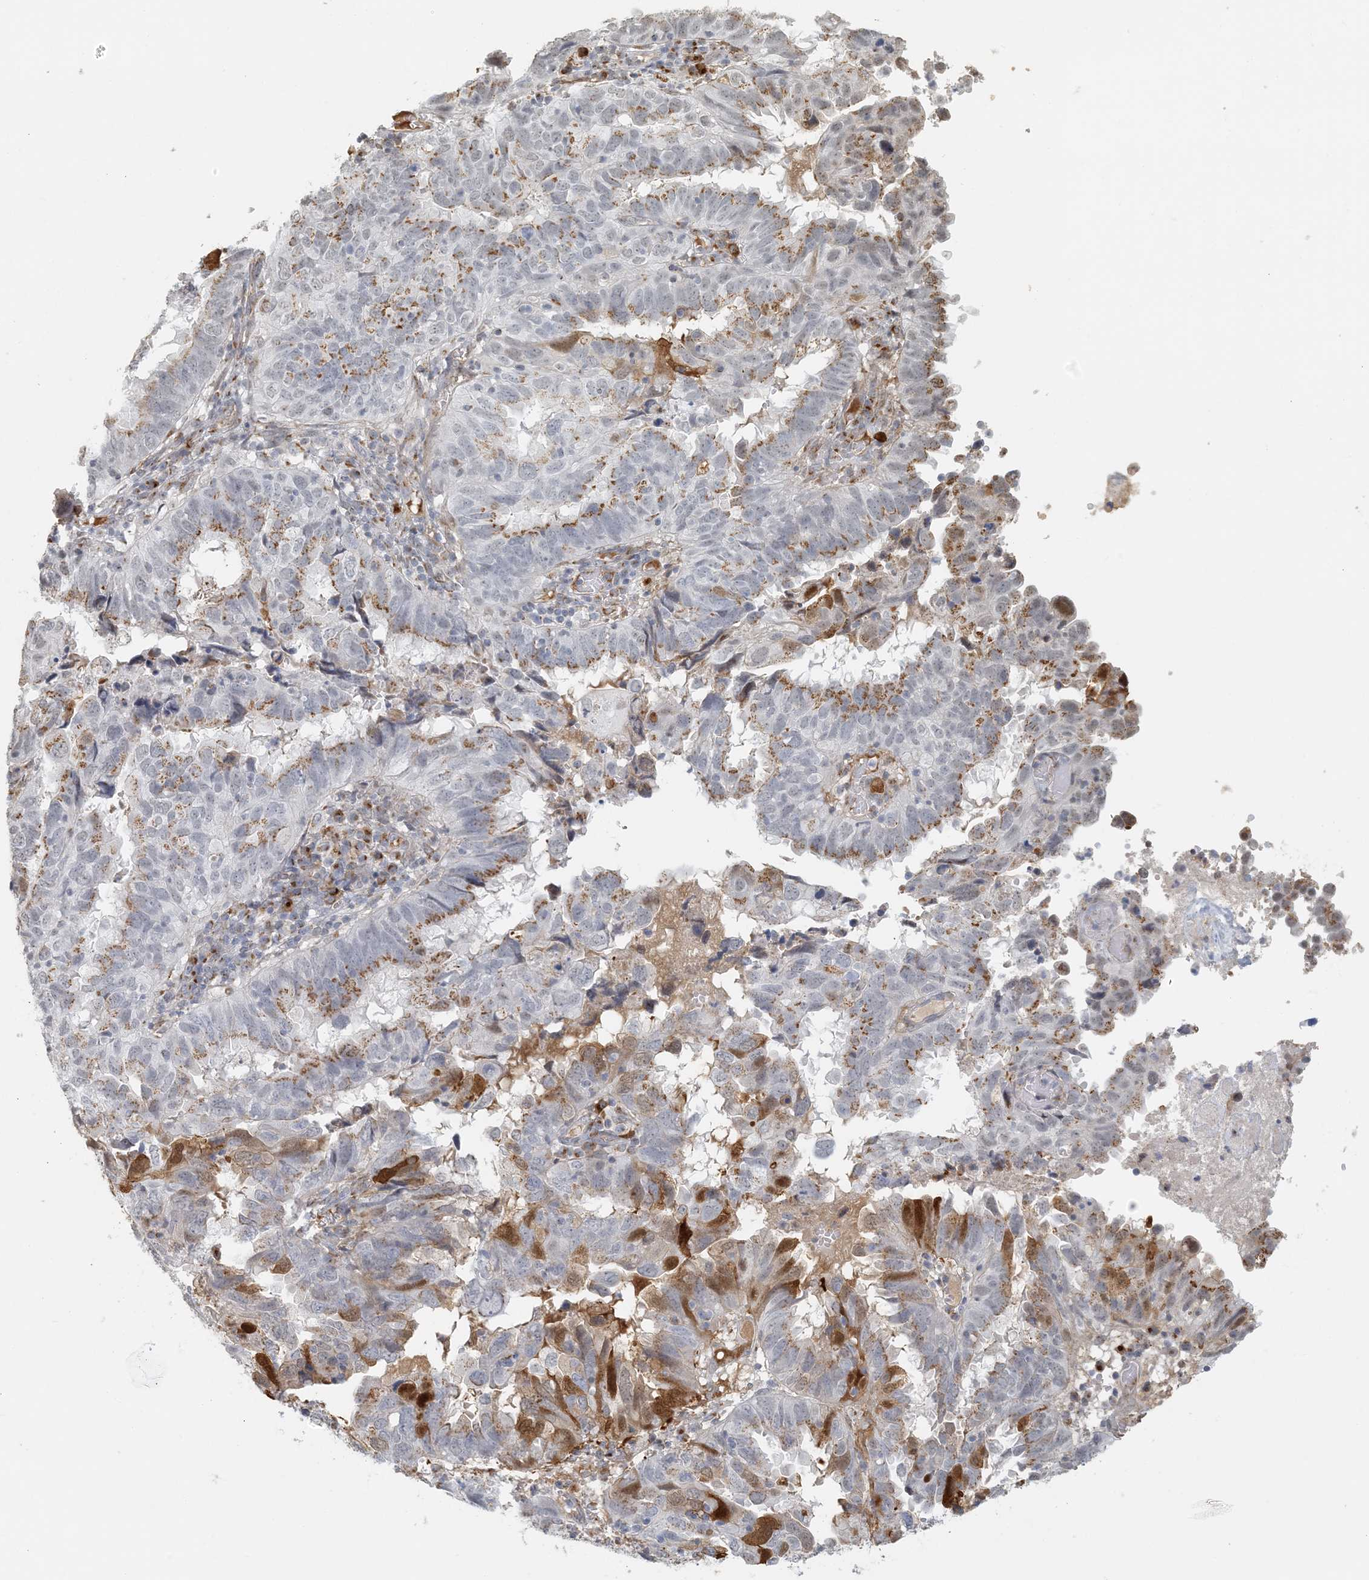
{"staining": {"intensity": "strong", "quantity": "<25%", "location": "cytoplasmic/membranous"}, "tissue": "endometrial cancer", "cell_type": "Tumor cells", "image_type": "cancer", "snomed": [{"axis": "morphology", "description": "Adenocarcinoma, NOS"}, {"axis": "topography", "description": "Uterus"}], "caption": "DAB (3,3'-diaminobenzidine) immunohistochemical staining of human endometrial cancer (adenocarcinoma) reveals strong cytoplasmic/membranous protein expression in approximately <25% of tumor cells.", "gene": "ZCCHC4", "patient": {"sex": "female", "age": 77}}